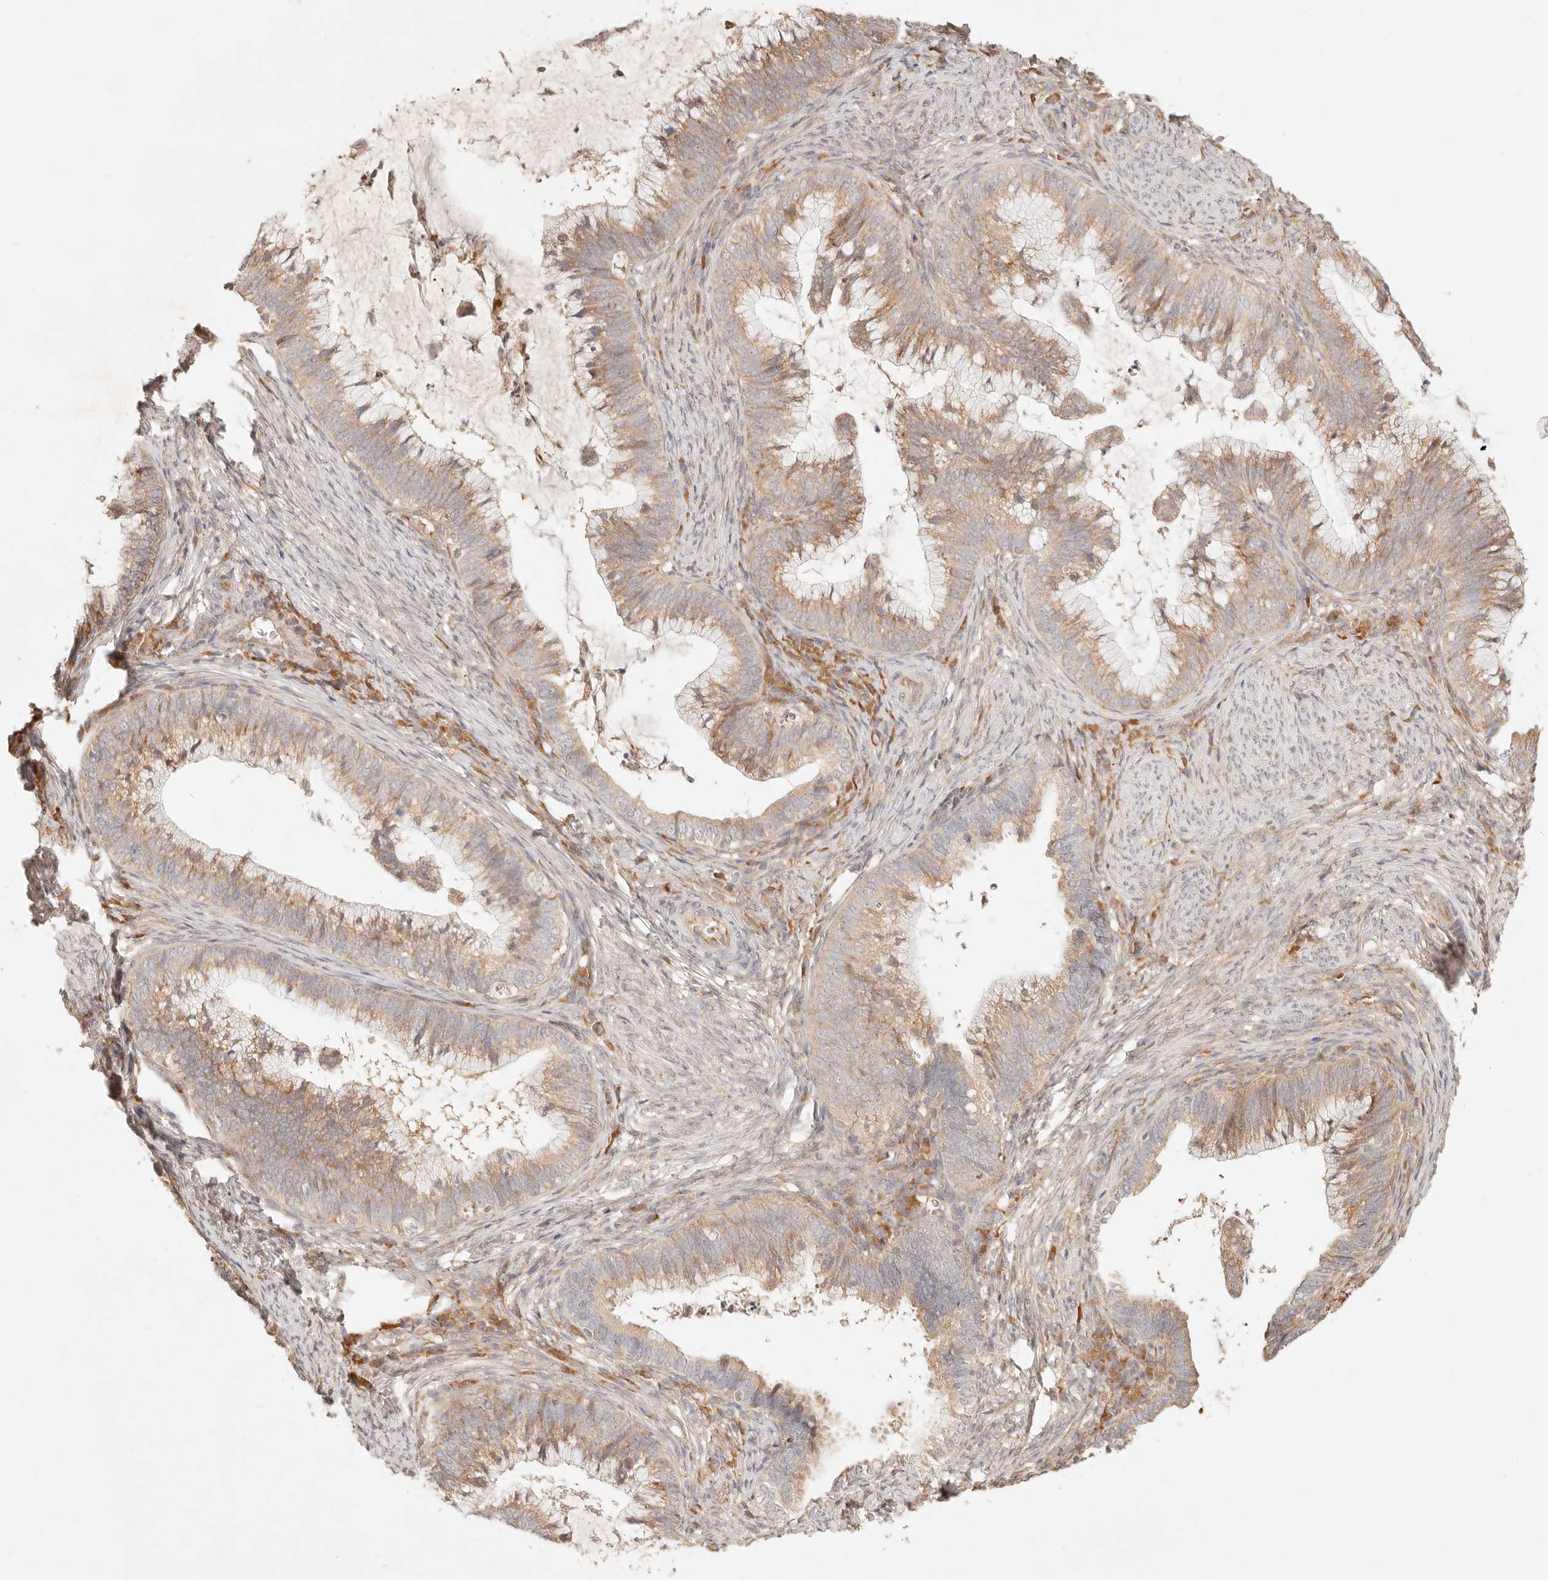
{"staining": {"intensity": "moderate", "quantity": ">75%", "location": "cytoplasmic/membranous"}, "tissue": "cervical cancer", "cell_type": "Tumor cells", "image_type": "cancer", "snomed": [{"axis": "morphology", "description": "Adenocarcinoma, NOS"}, {"axis": "topography", "description": "Cervix"}], "caption": "Human adenocarcinoma (cervical) stained with a protein marker displays moderate staining in tumor cells.", "gene": "UBXN10", "patient": {"sex": "female", "age": 36}}